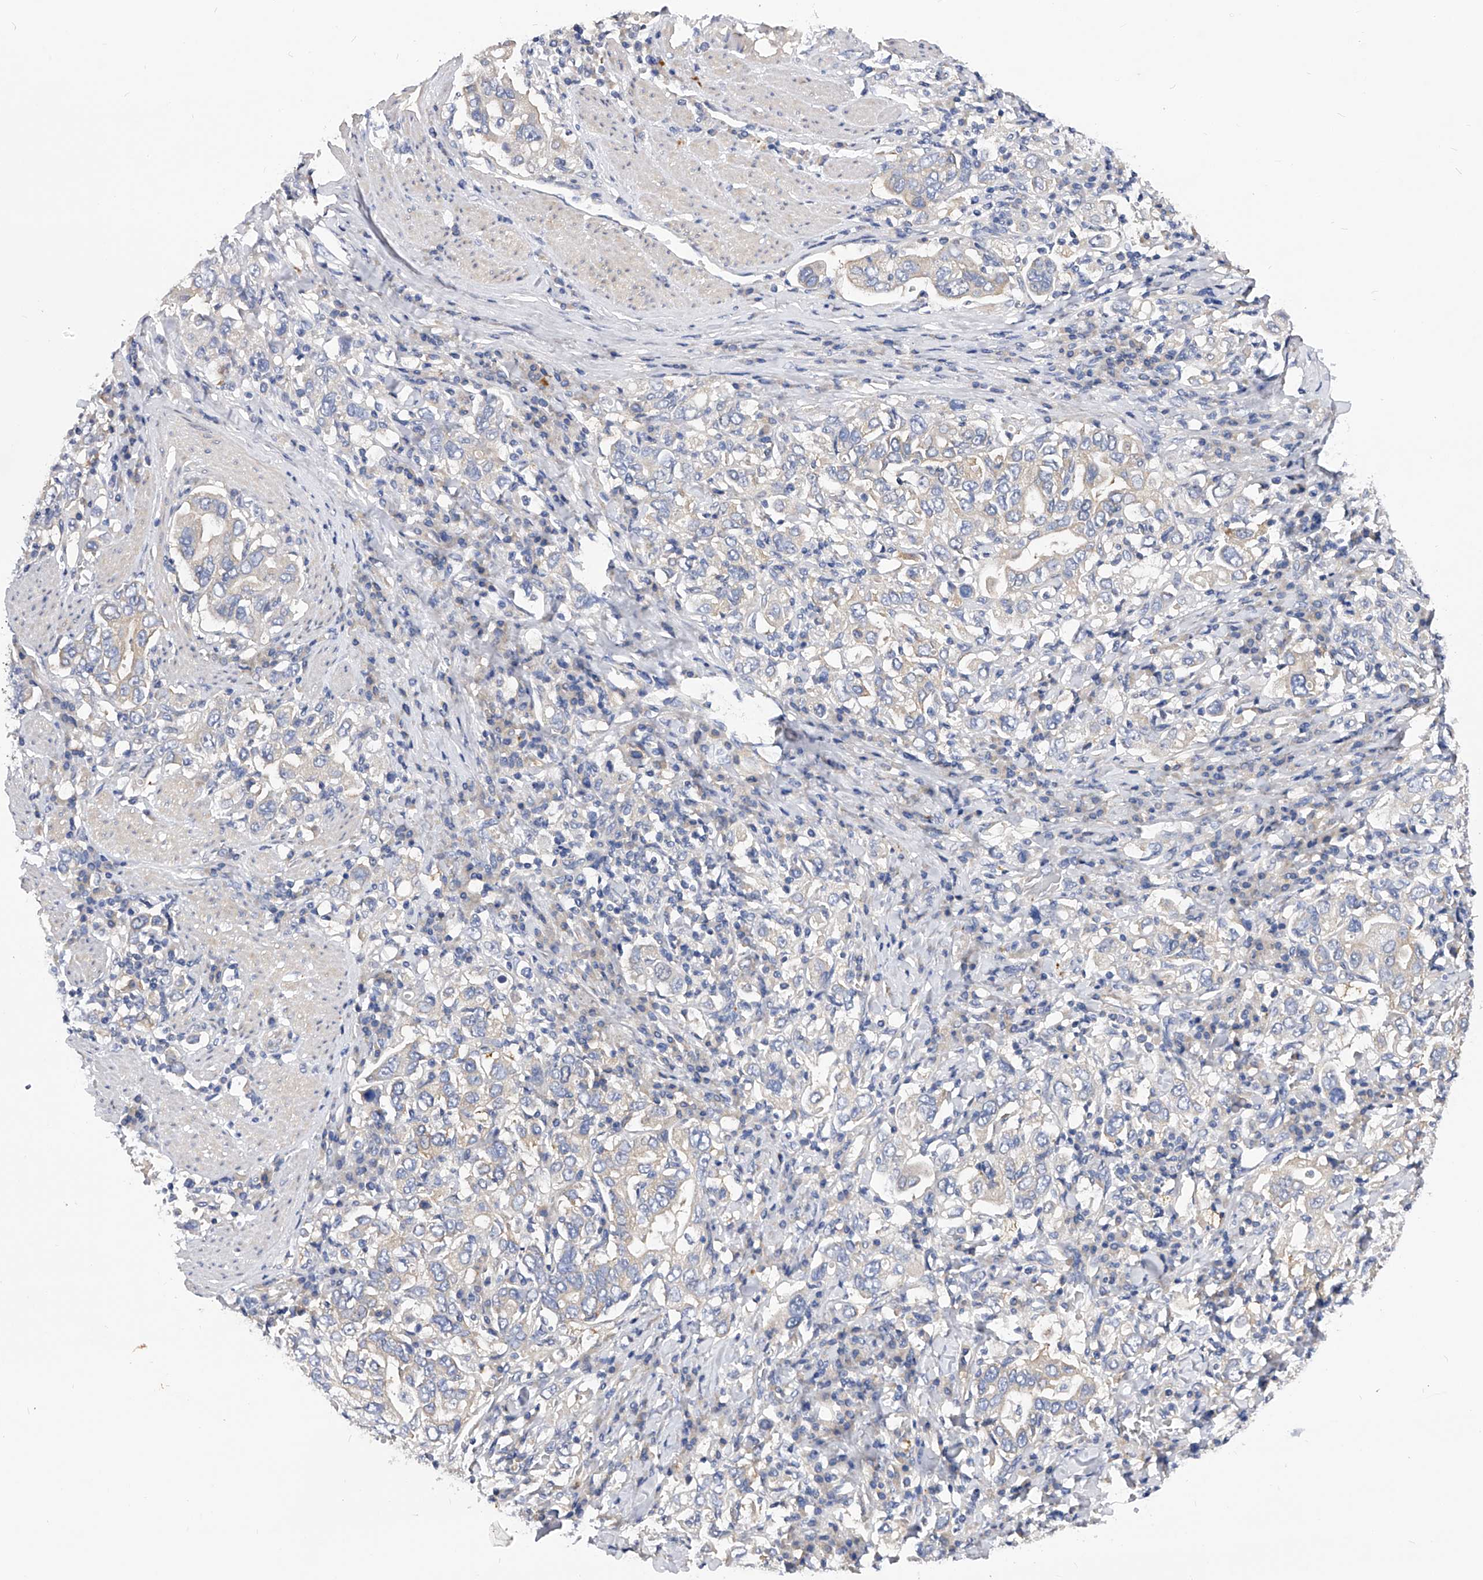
{"staining": {"intensity": "negative", "quantity": "none", "location": "none"}, "tissue": "stomach cancer", "cell_type": "Tumor cells", "image_type": "cancer", "snomed": [{"axis": "morphology", "description": "Adenocarcinoma, NOS"}, {"axis": "topography", "description": "Stomach, upper"}], "caption": "Immunohistochemistry micrograph of stomach adenocarcinoma stained for a protein (brown), which demonstrates no positivity in tumor cells.", "gene": "PPP5C", "patient": {"sex": "male", "age": 62}}